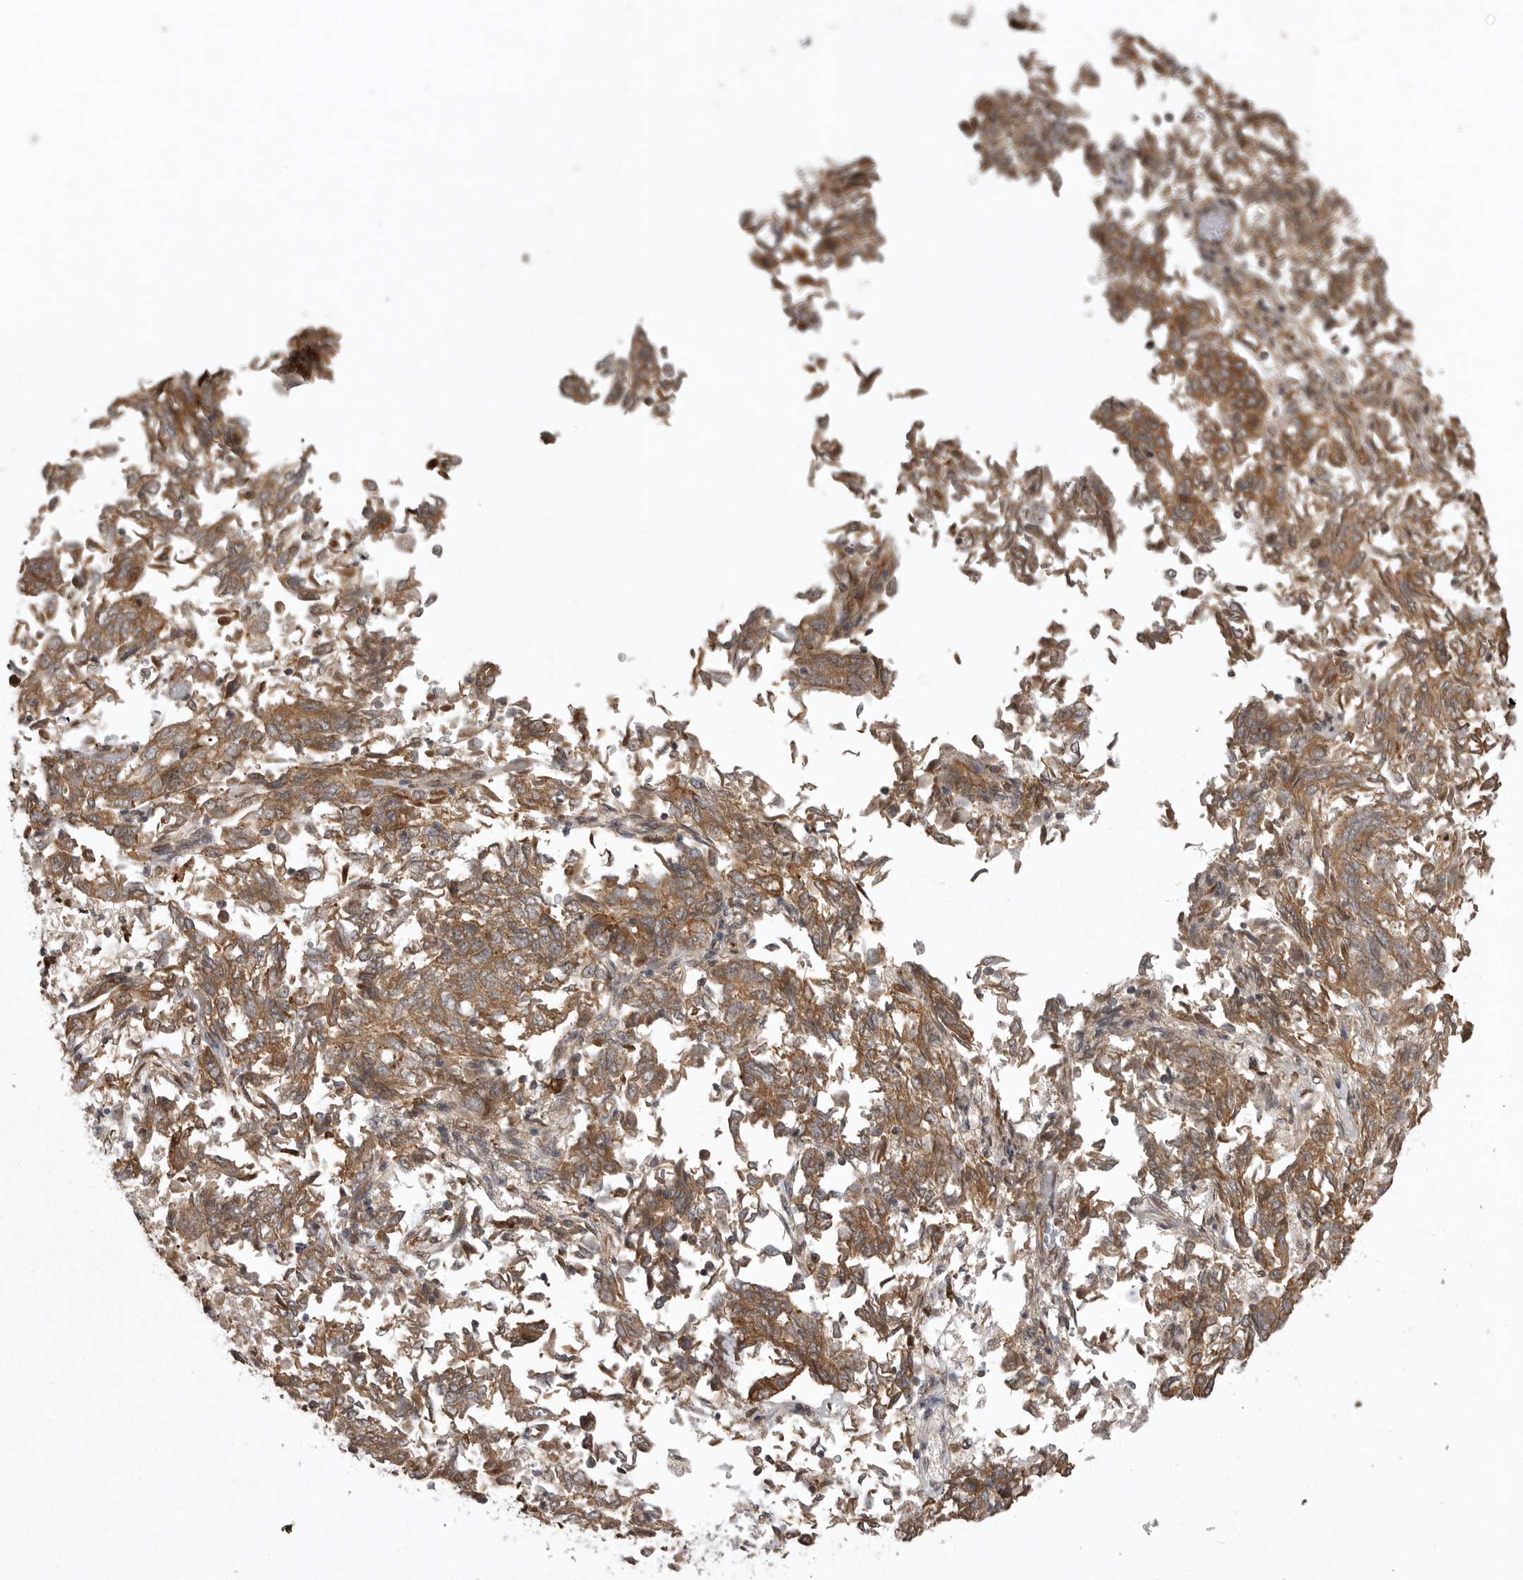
{"staining": {"intensity": "moderate", "quantity": ">75%", "location": "cytoplasmic/membranous"}, "tissue": "endometrial cancer", "cell_type": "Tumor cells", "image_type": "cancer", "snomed": [{"axis": "morphology", "description": "Adenocarcinoma, NOS"}, {"axis": "topography", "description": "Endometrium"}], "caption": "Protein expression analysis of endometrial adenocarcinoma shows moderate cytoplasmic/membranous positivity in about >75% of tumor cells.", "gene": "DNAJC8", "patient": {"sex": "female", "age": 80}}